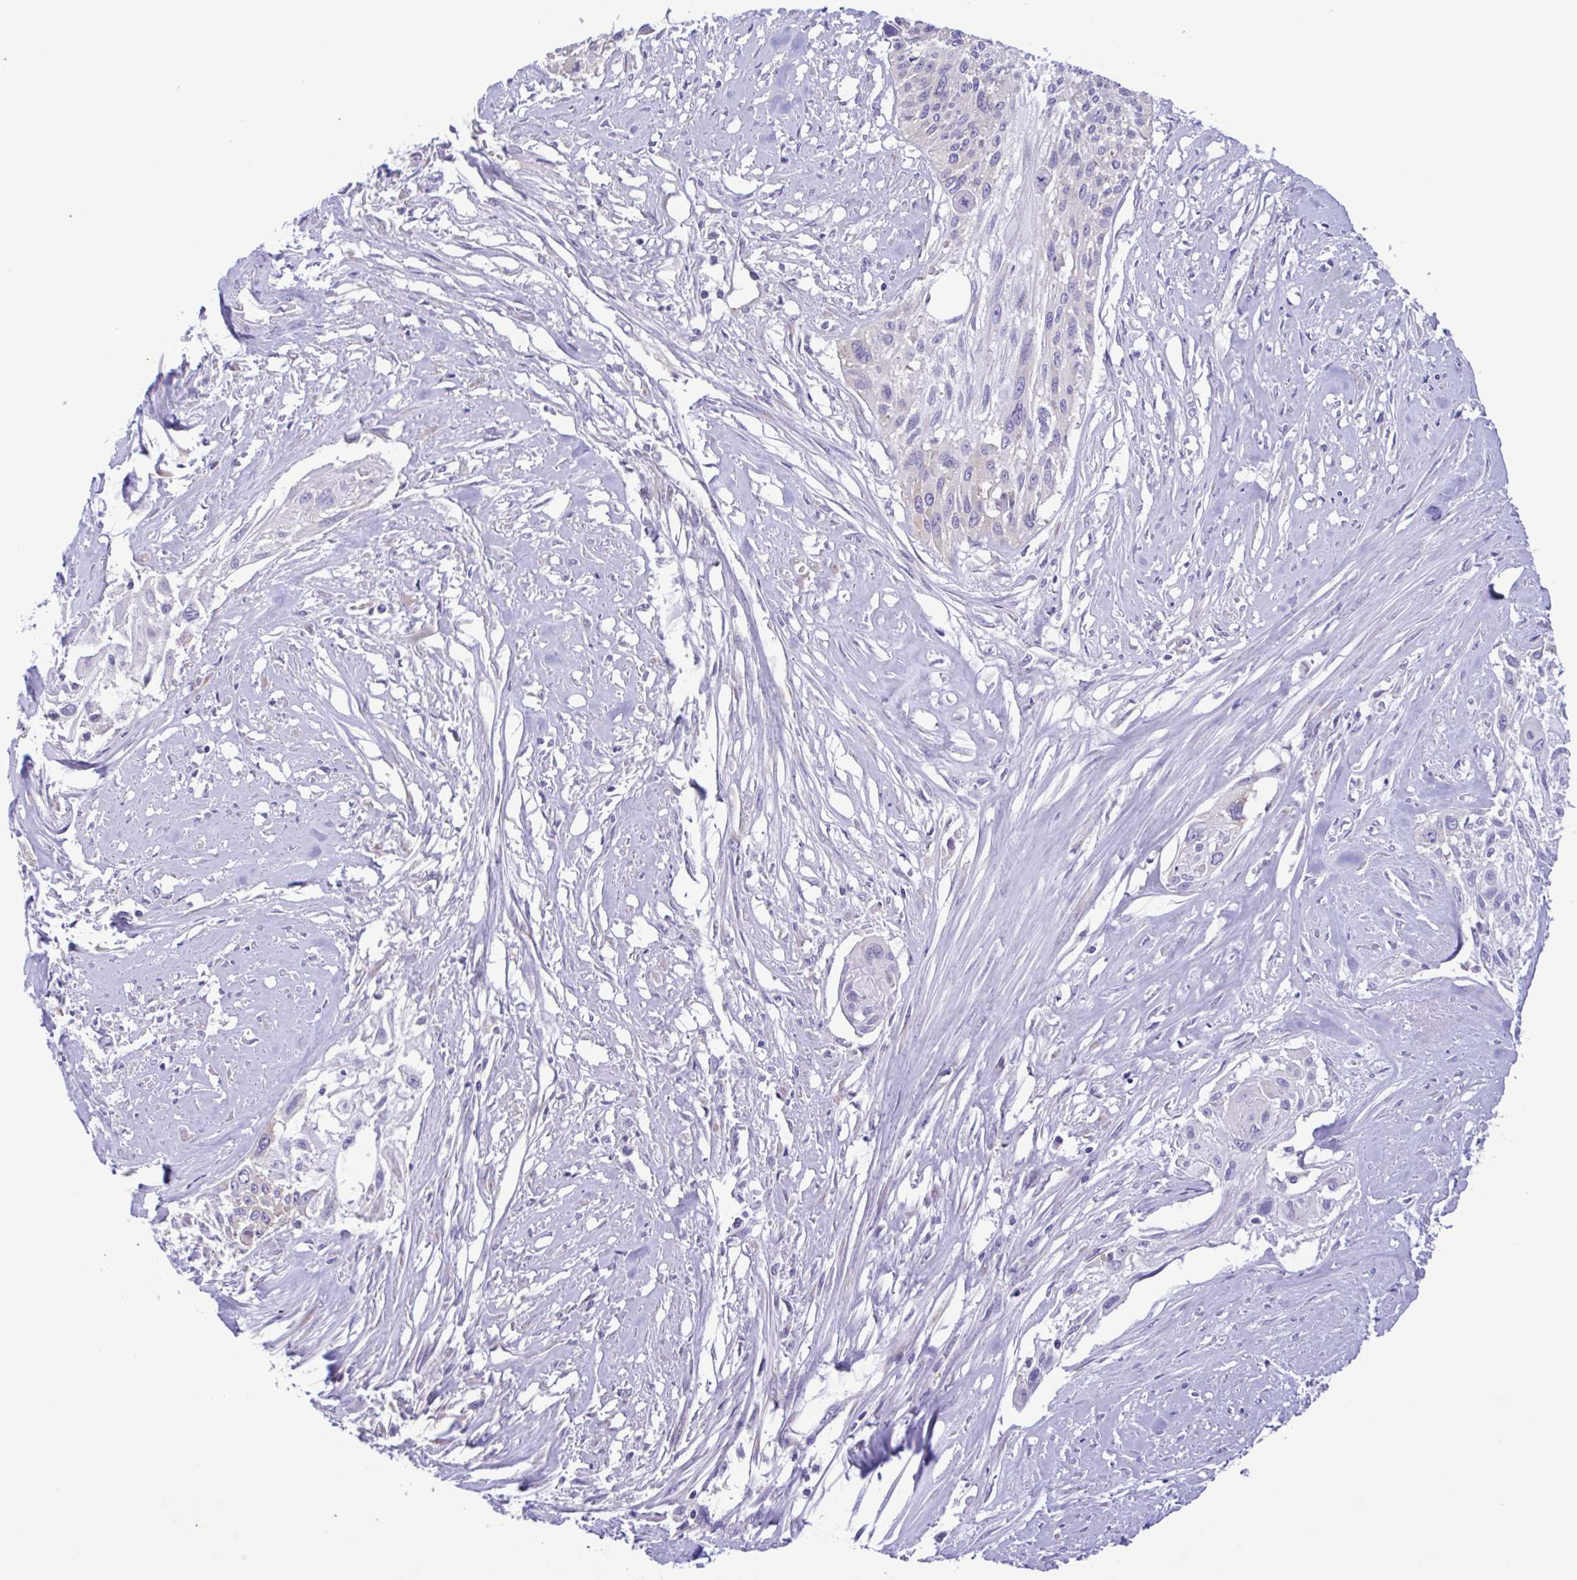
{"staining": {"intensity": "negative", "quantity": "none", "location": "none"}, "tissue": "cervical cancer", "cell_type": "Tumor cells", "image_type": "cancer", "snomed": [{"axis": "morphology", "description": "Squamous cell carcinoma, NOS"}, {"axis": "topography", "description": "Cervix"}], "caption": "IHC histopathology image of neoplastic tissue: human cervical cancer stained with DAB (3,3'-diaminobenzidine) displays no significant protein staining in tumor cells. (DAB (3,3'-diaminobenzidine) IHC with hematoxylin counter stain).", "gene": "TNNI3", "patient": {"sex": "female", "age": 49}}